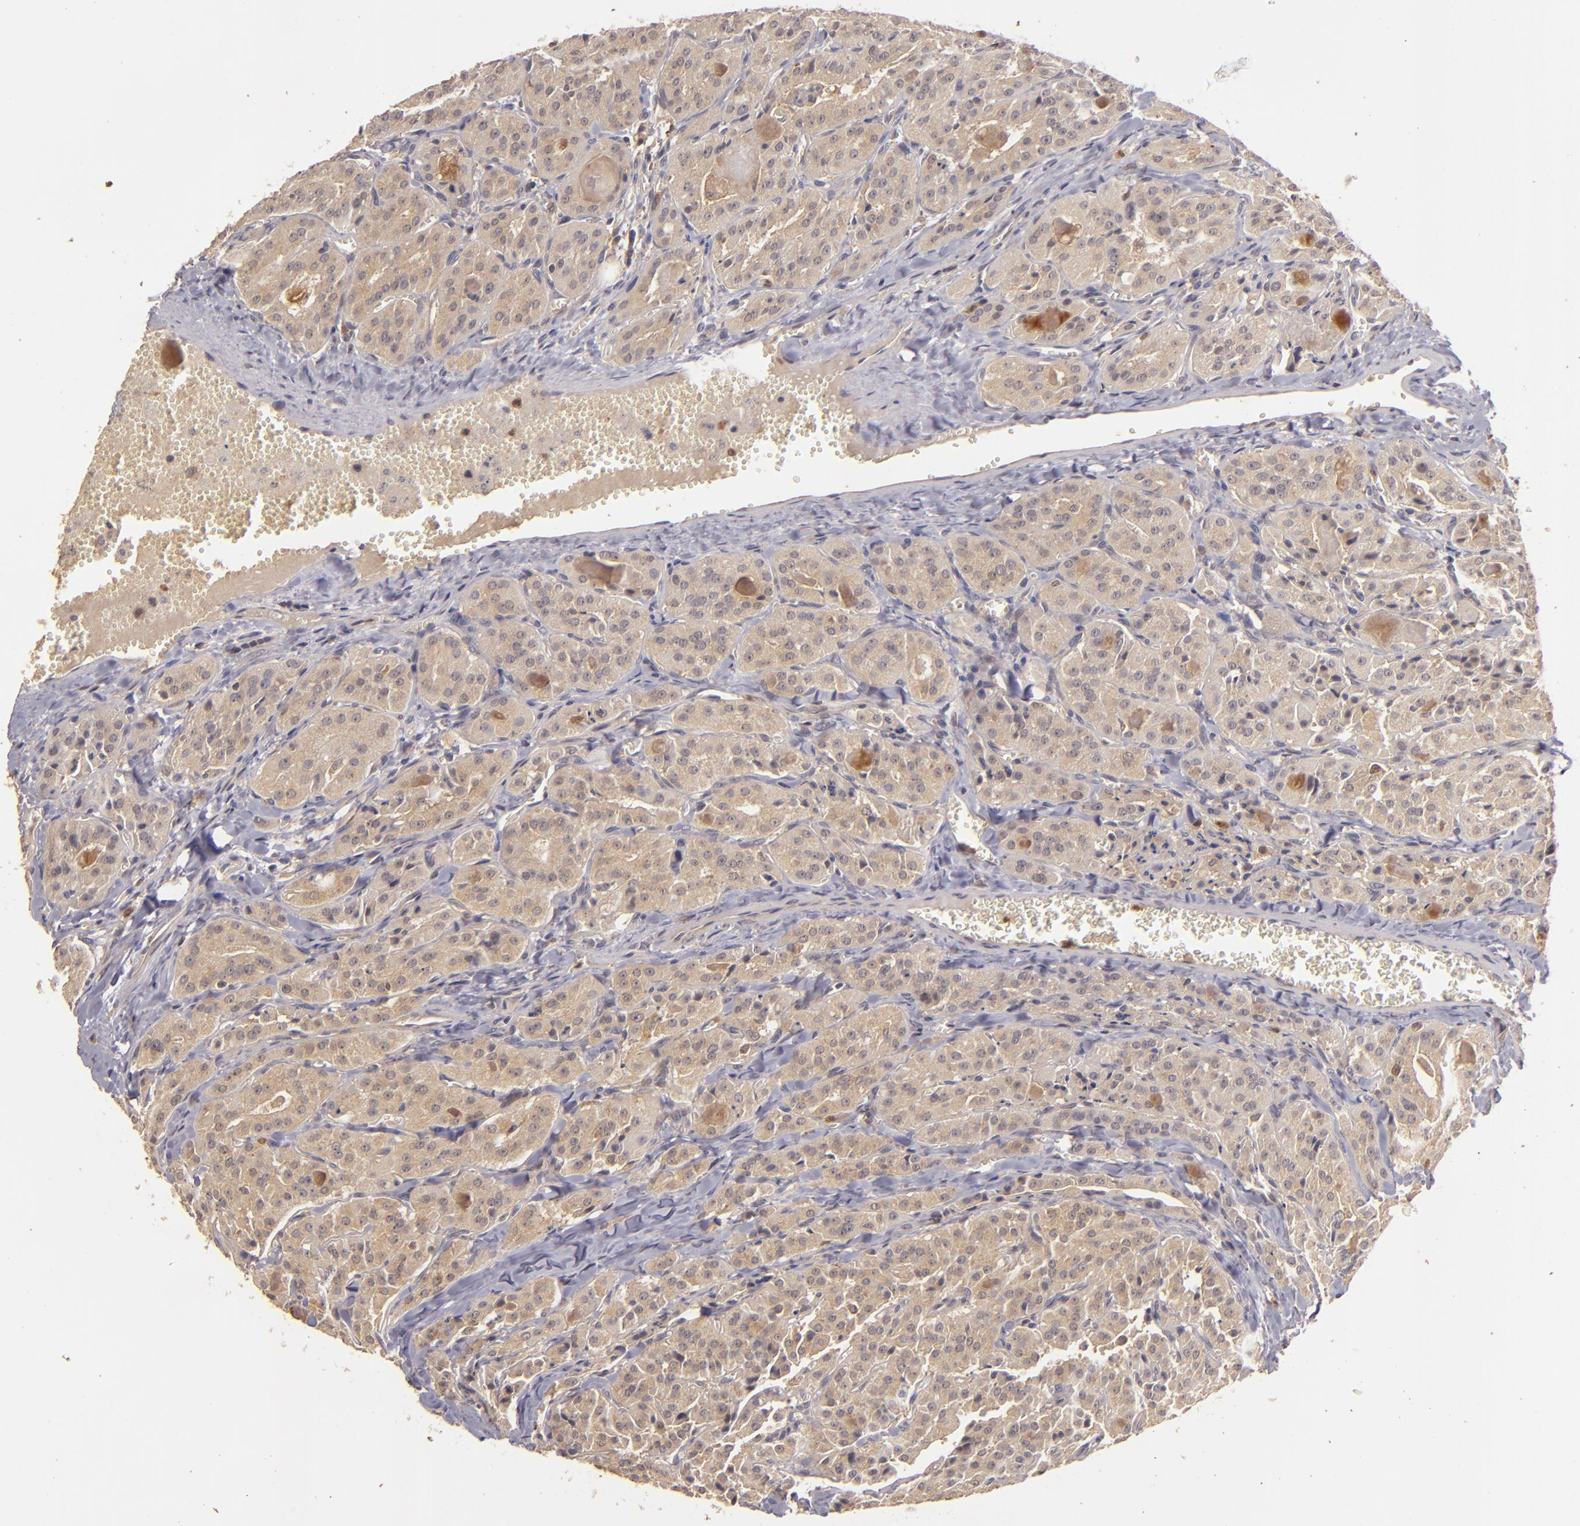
{"staining": {"intensity": "moderate", "quantity": ">75%", "location": "cytoplasmic/membranous"}, "tissue": "thyroid cancer", "cell_type": "Tumor cells", "image_type": "cancer", "snomed": [{"axis": "morphology", "description": "Carcinoma, NOS"}, {"axis": "topography", "description": "Thyroid gland"}], "caption": "Moderate cytoplasmic/membranous positivity is appreciated in about >75% of tumor cells in thyroid cancer.", "gene": "PRKCD", "patient": {"sex": "male", "age": 76}}